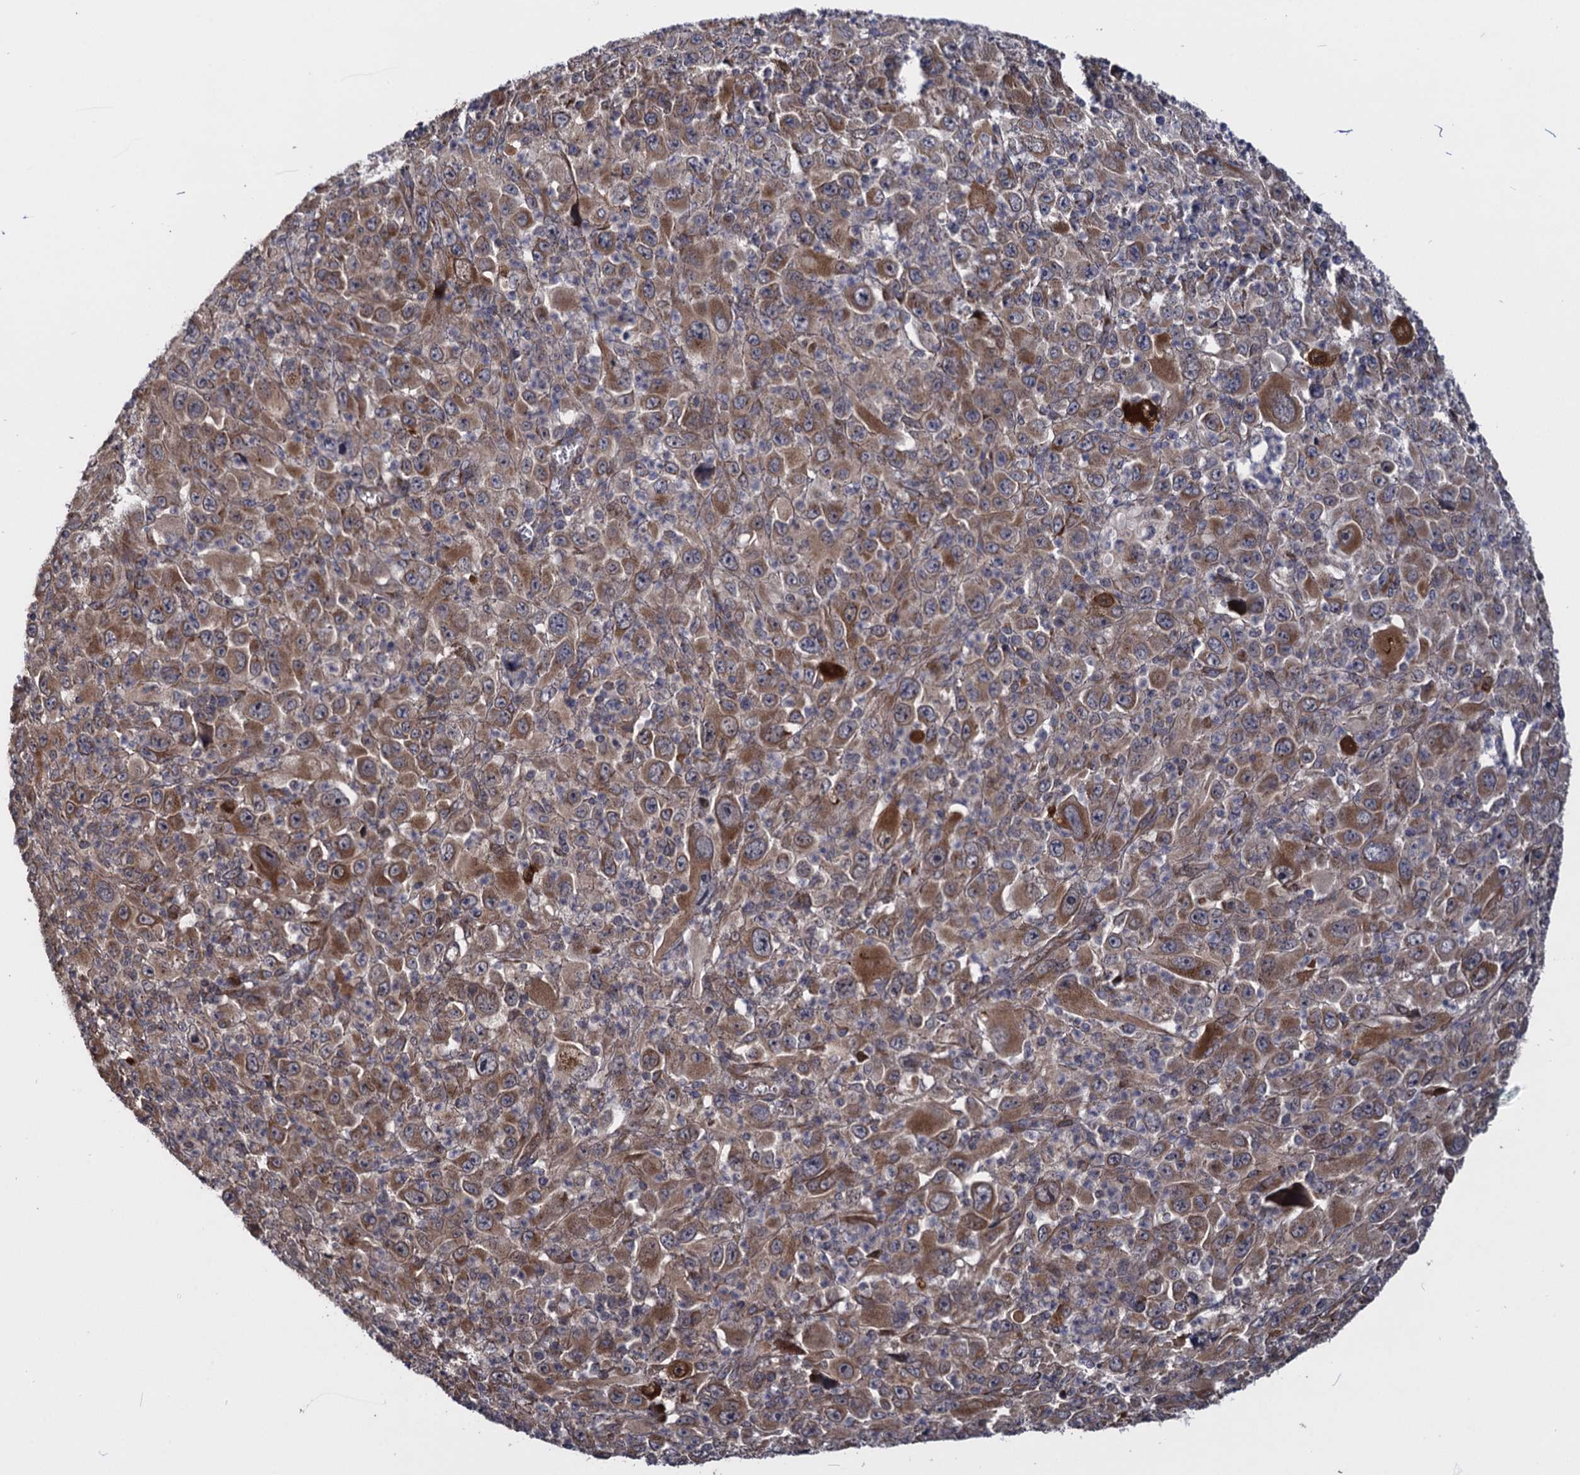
{"staining": {"intensity": "moderate", "quantity": ">75%", "location": "cytoplasmic/membranous"}, "tissue": "melanoma", "cell_type": "Tumor cells", "image_type": "cancer", "snomed": [{"axis": "morphology", "description": "Malignant melanoma, Metastatic site"}, {"axis": "topography", "description": "Skin"}], "caption": "Malignant melanoma (metastatic site) stained with a protein marker demonstrates moderate staining in tumor cells.", "gene": "HAUS1", "patient": {"sex": "female", "age": 56}}